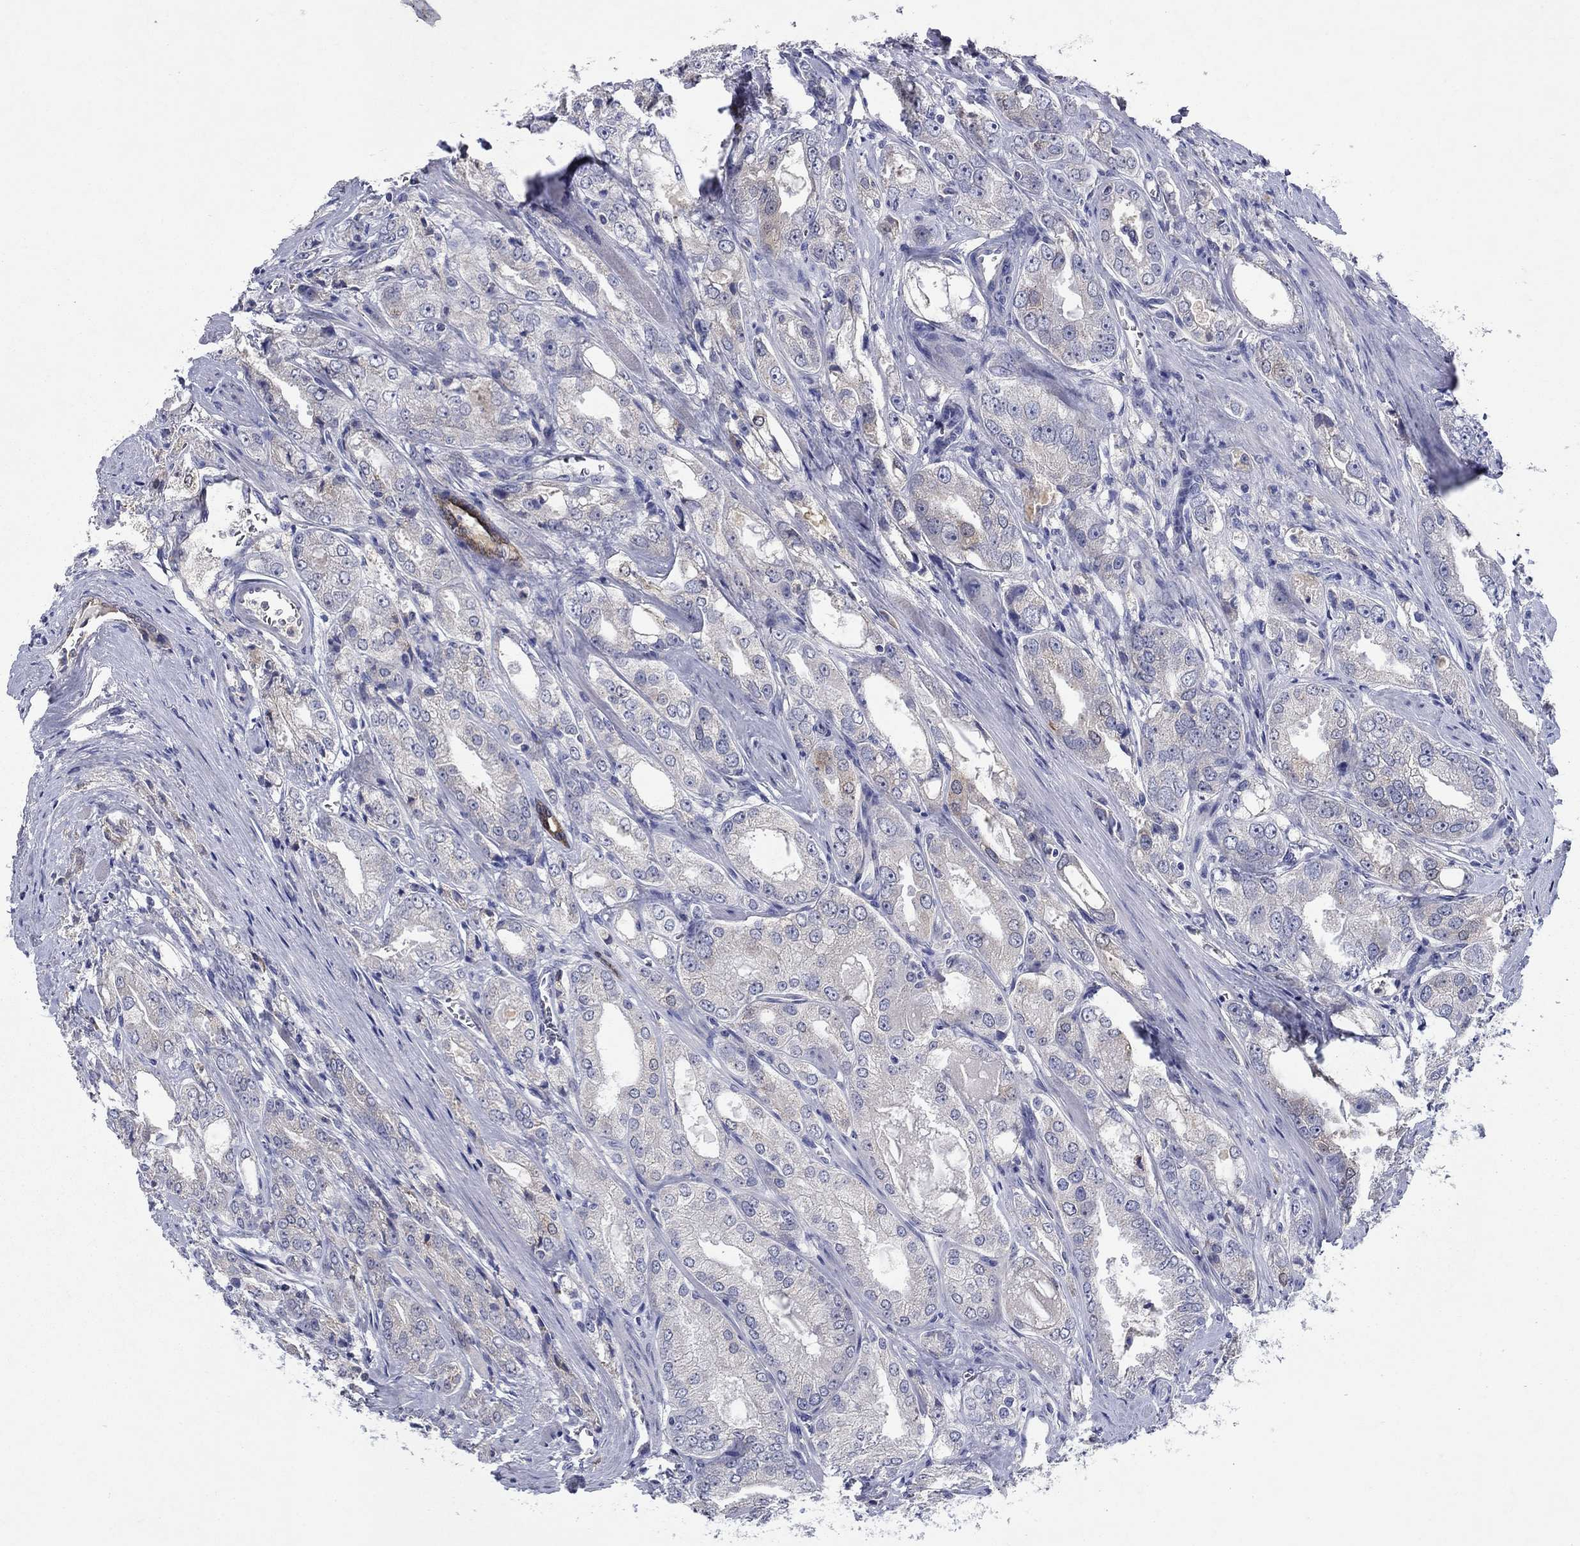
{"staining": {"intensity": "moderate", "quantity": "<25%", "location": "cytoplasmic/membranous"}, "tissue": "prostate cancer", "cell_type": "Tumor cells", "image_type": "cancer", "snomed": [{"axis": "morphology", "description": "Adenocarcinoma, NOS"}, {"axis": "morphology", "description": "Adenocarcinoma, High grade"}, {"axis": "topography", "description": "Prostate"}], "caption": "Human prostate adenocarcinoma stained with a brown dye shows moderate cytoplasmic/membranous positive expression in approximately <25% of tumor cells.", "gene": "SULT2B1", "patient": {"sex": "male", "age": 70}}